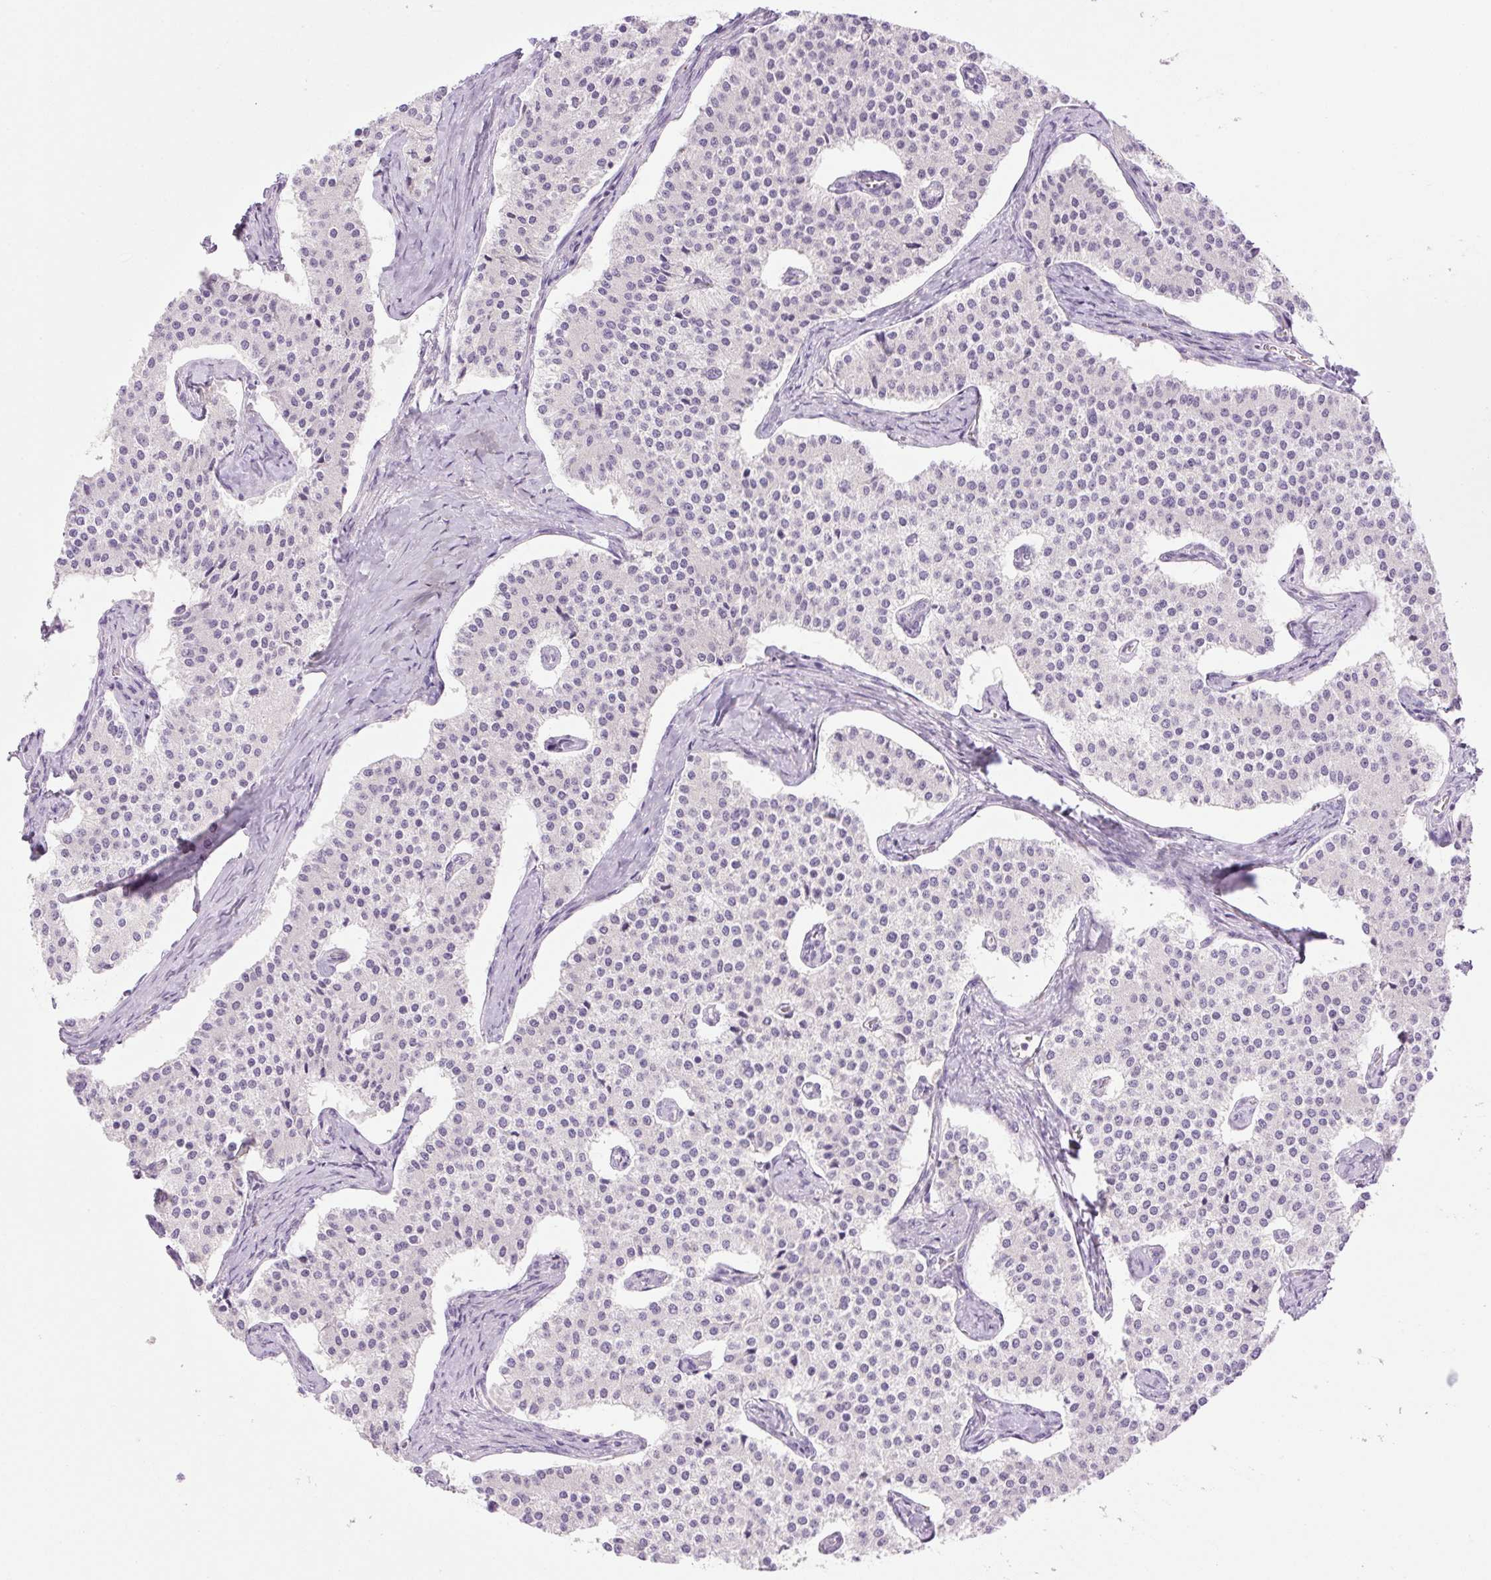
{"staining": {"intensity": "negative", "quantity": "none", "location": "none"}, "tissue": "carcinoid", "cell_type": "Tumor cells", "image_type": "cancer", "snomed": [{"axis": "morphology", "description": "Carcinoid, malignant, NOS"}, {"axis": "topography", "description": "Colon"}], "caption": "Tumor cells show no significant staining in malignant carcinoid.", "gene": "SPRYD4", "patient": {"sex": "female", "age": 52}}